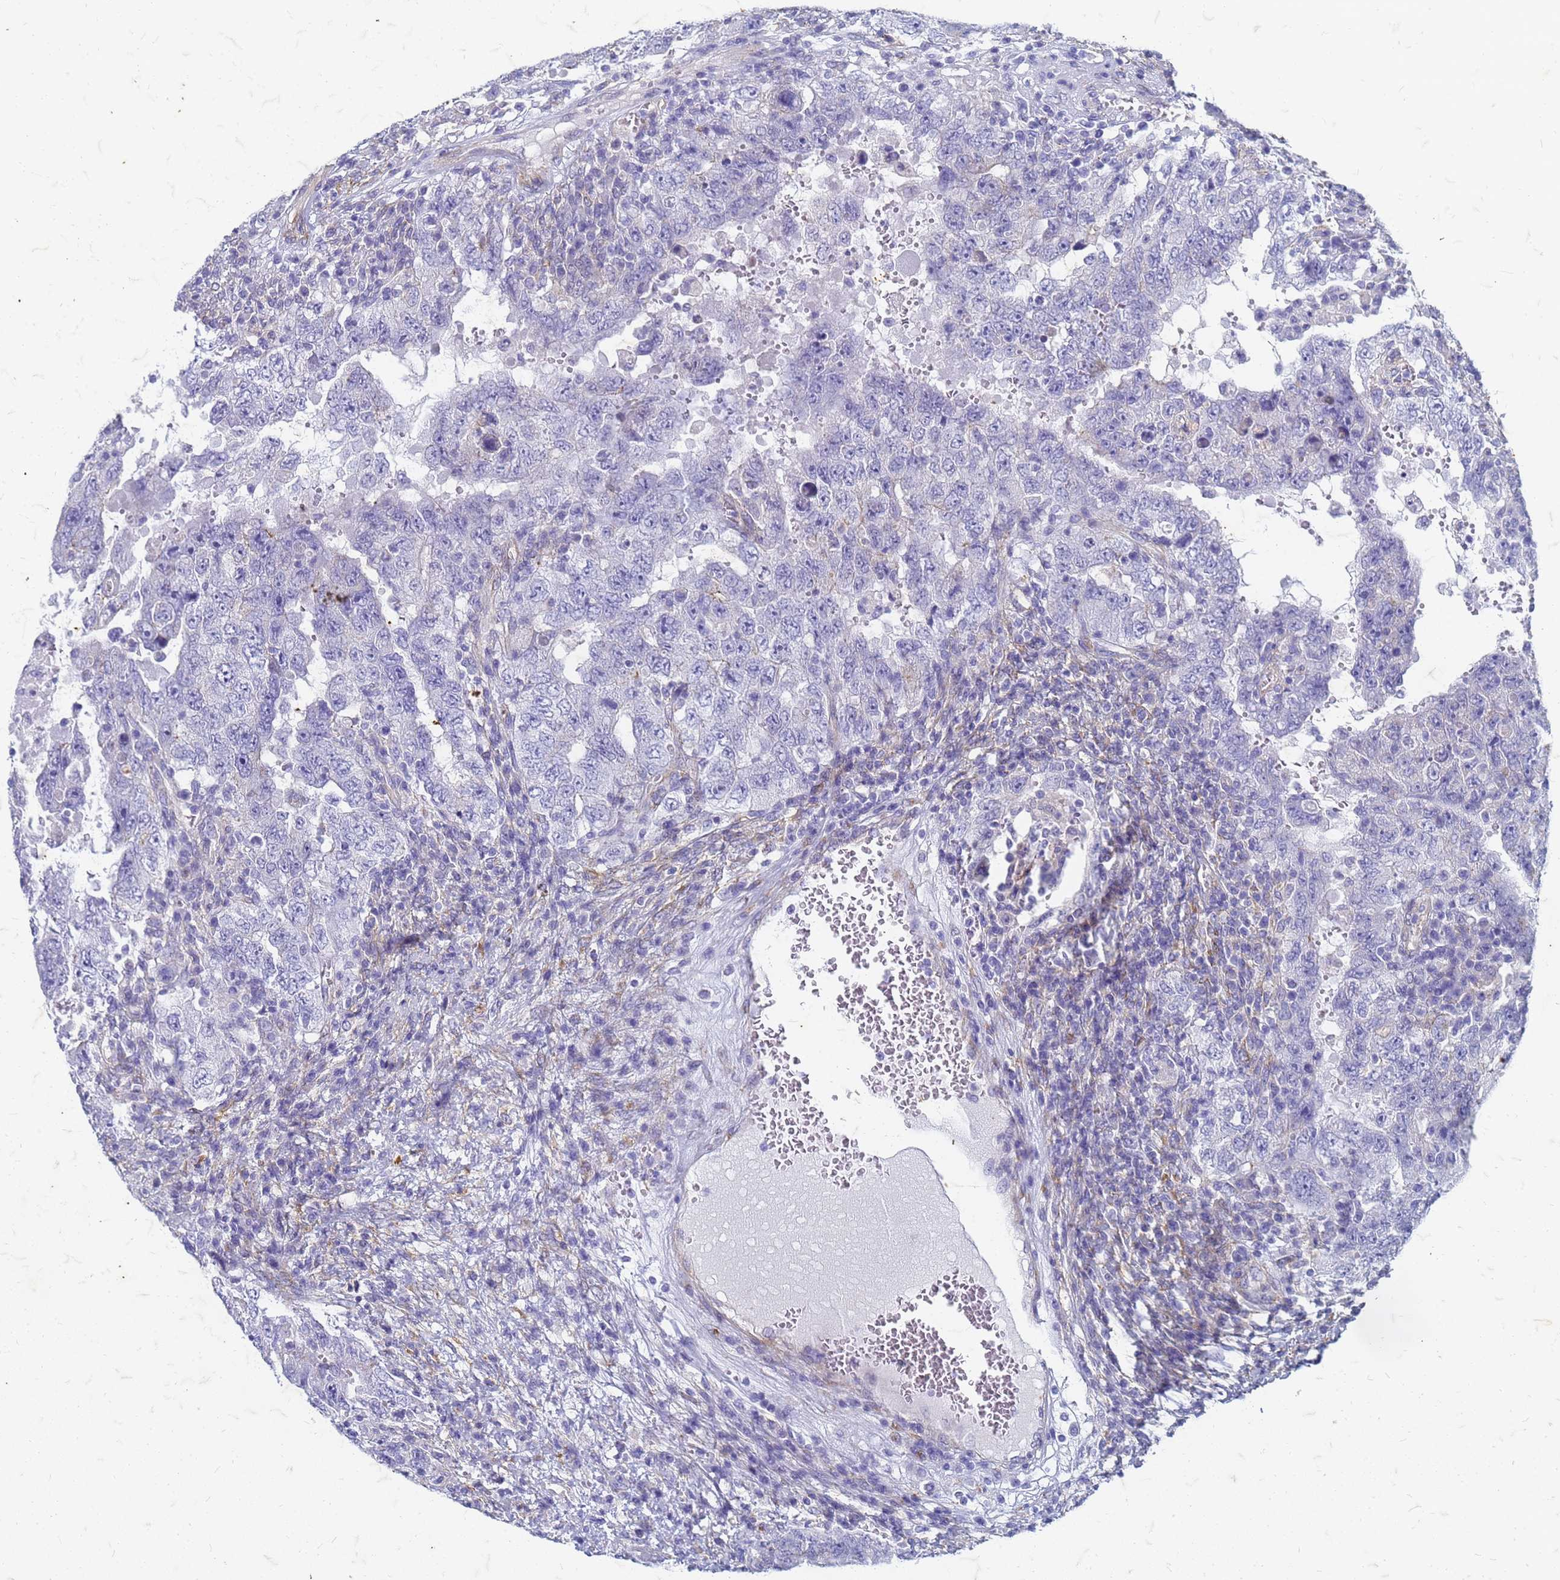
{"staining": {"intensity": "negative", "quantity": "none", "location": "none"}, "tissue": "testis cancer", "cell_type": "Tumor cells", "image_type": "cancer", "snomed": [{"axis": "morphology", "description": "Carcinoma, Embryonal, NOS"}, {"axis": "topography", "description": "Testis"}], "caption": "Micrograph shows no protein positivity in tumor cells of testis embryonal carcinoma tissue.", "gene": "TRIM64B", "patient": {"sex": "male", "age": 26}}